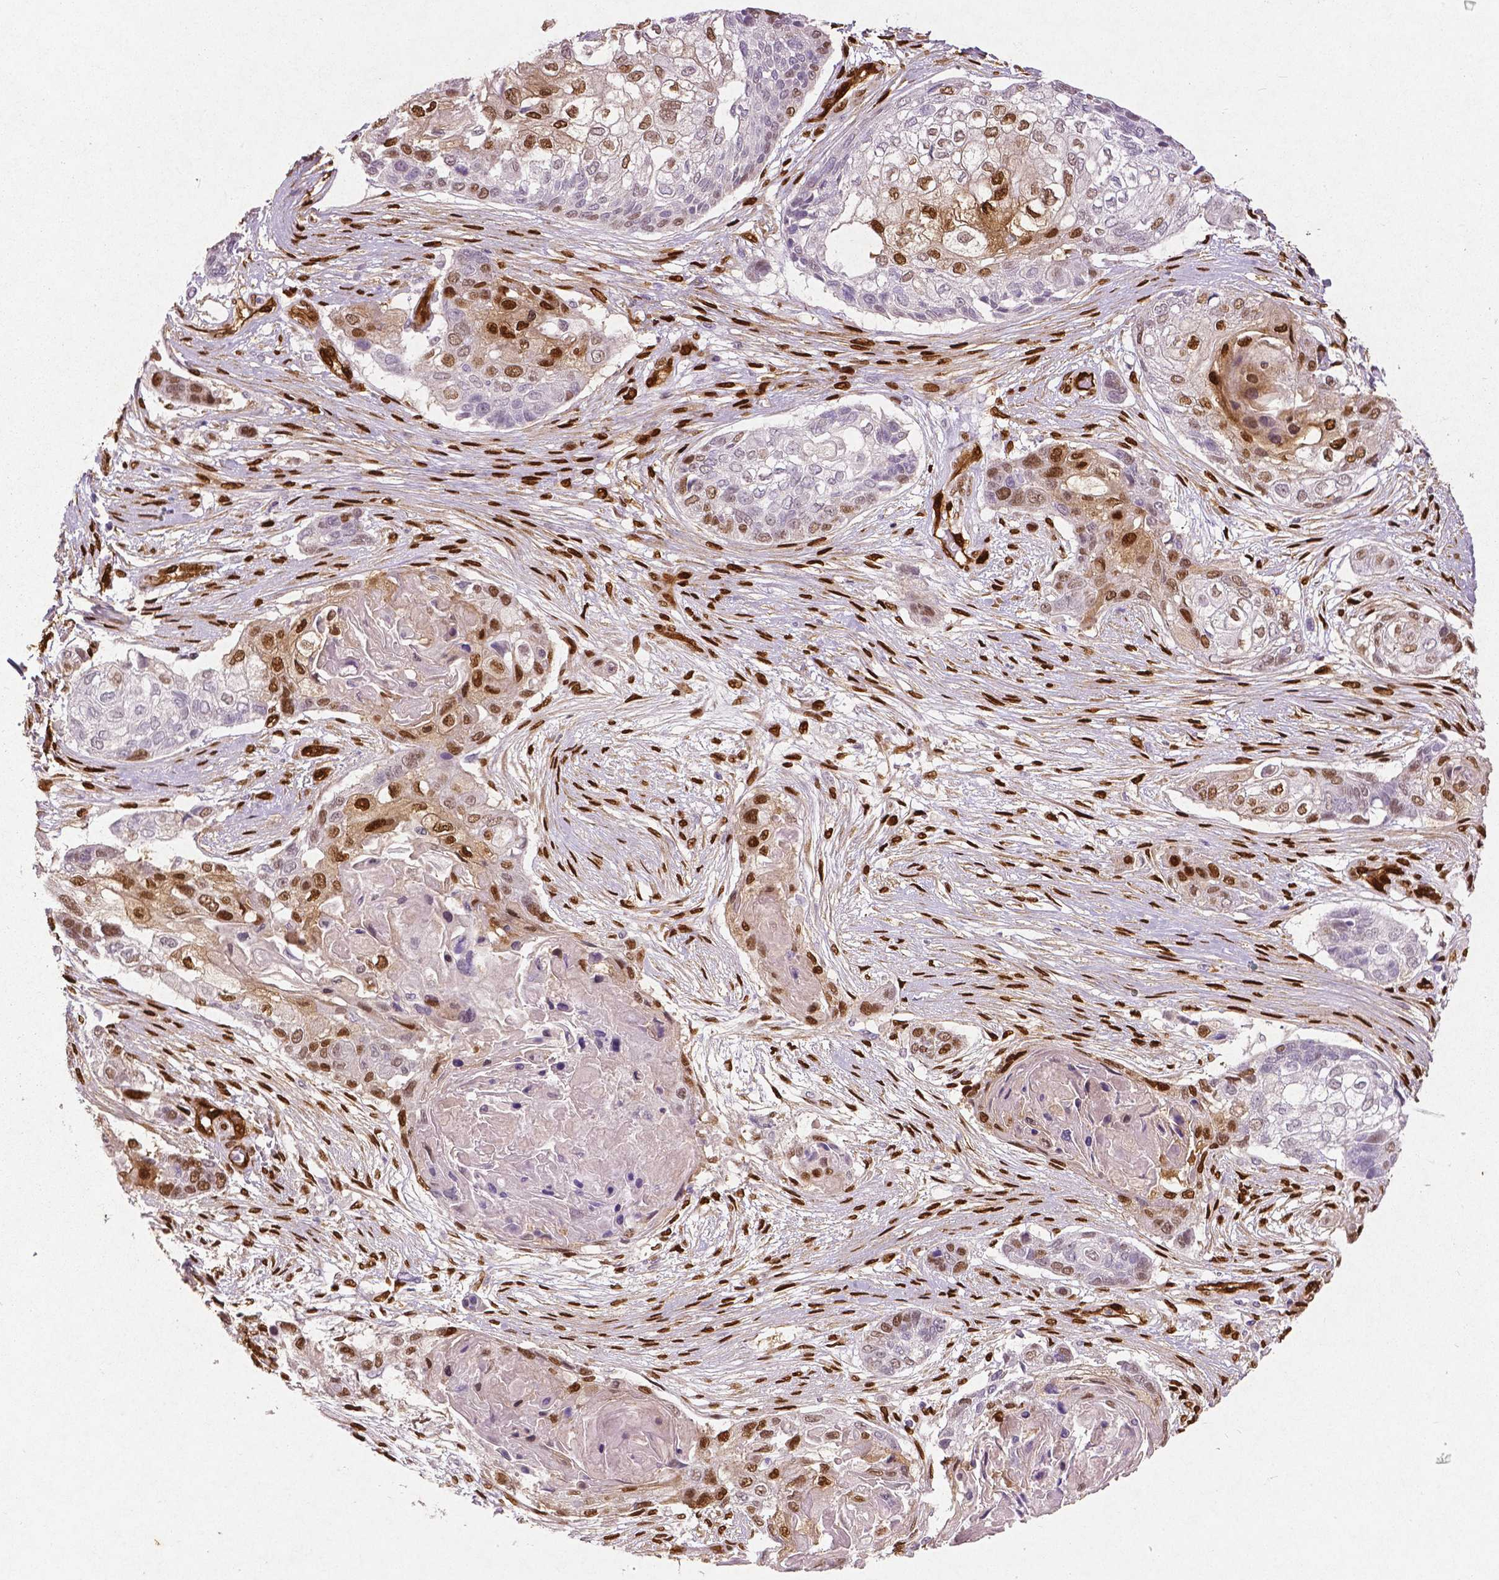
{"staining": {"intensity": "moderate", "quantity": "25%-75%", "location": "cytoplasmic/membranous,nuclear"}, "tissue": "lung cancer", "cell_type": "Tumor cells", "image_type": "cancer", "snomed": [{"axis": "morphology", "description": "Squamous cell carcinoma, NOS"}, {"axis": "topography", "description": "Lung"}], "caption": "An immunohistochemistry (IHC) image of neoplastic tissue is shown. Protein staining in brown labels moderate cytoplasmic/membranous and nuclear positivity in lung cancer within tumor cells.", "gene": "WWTR1", "patient": {"sex": "male", "age": 69}}